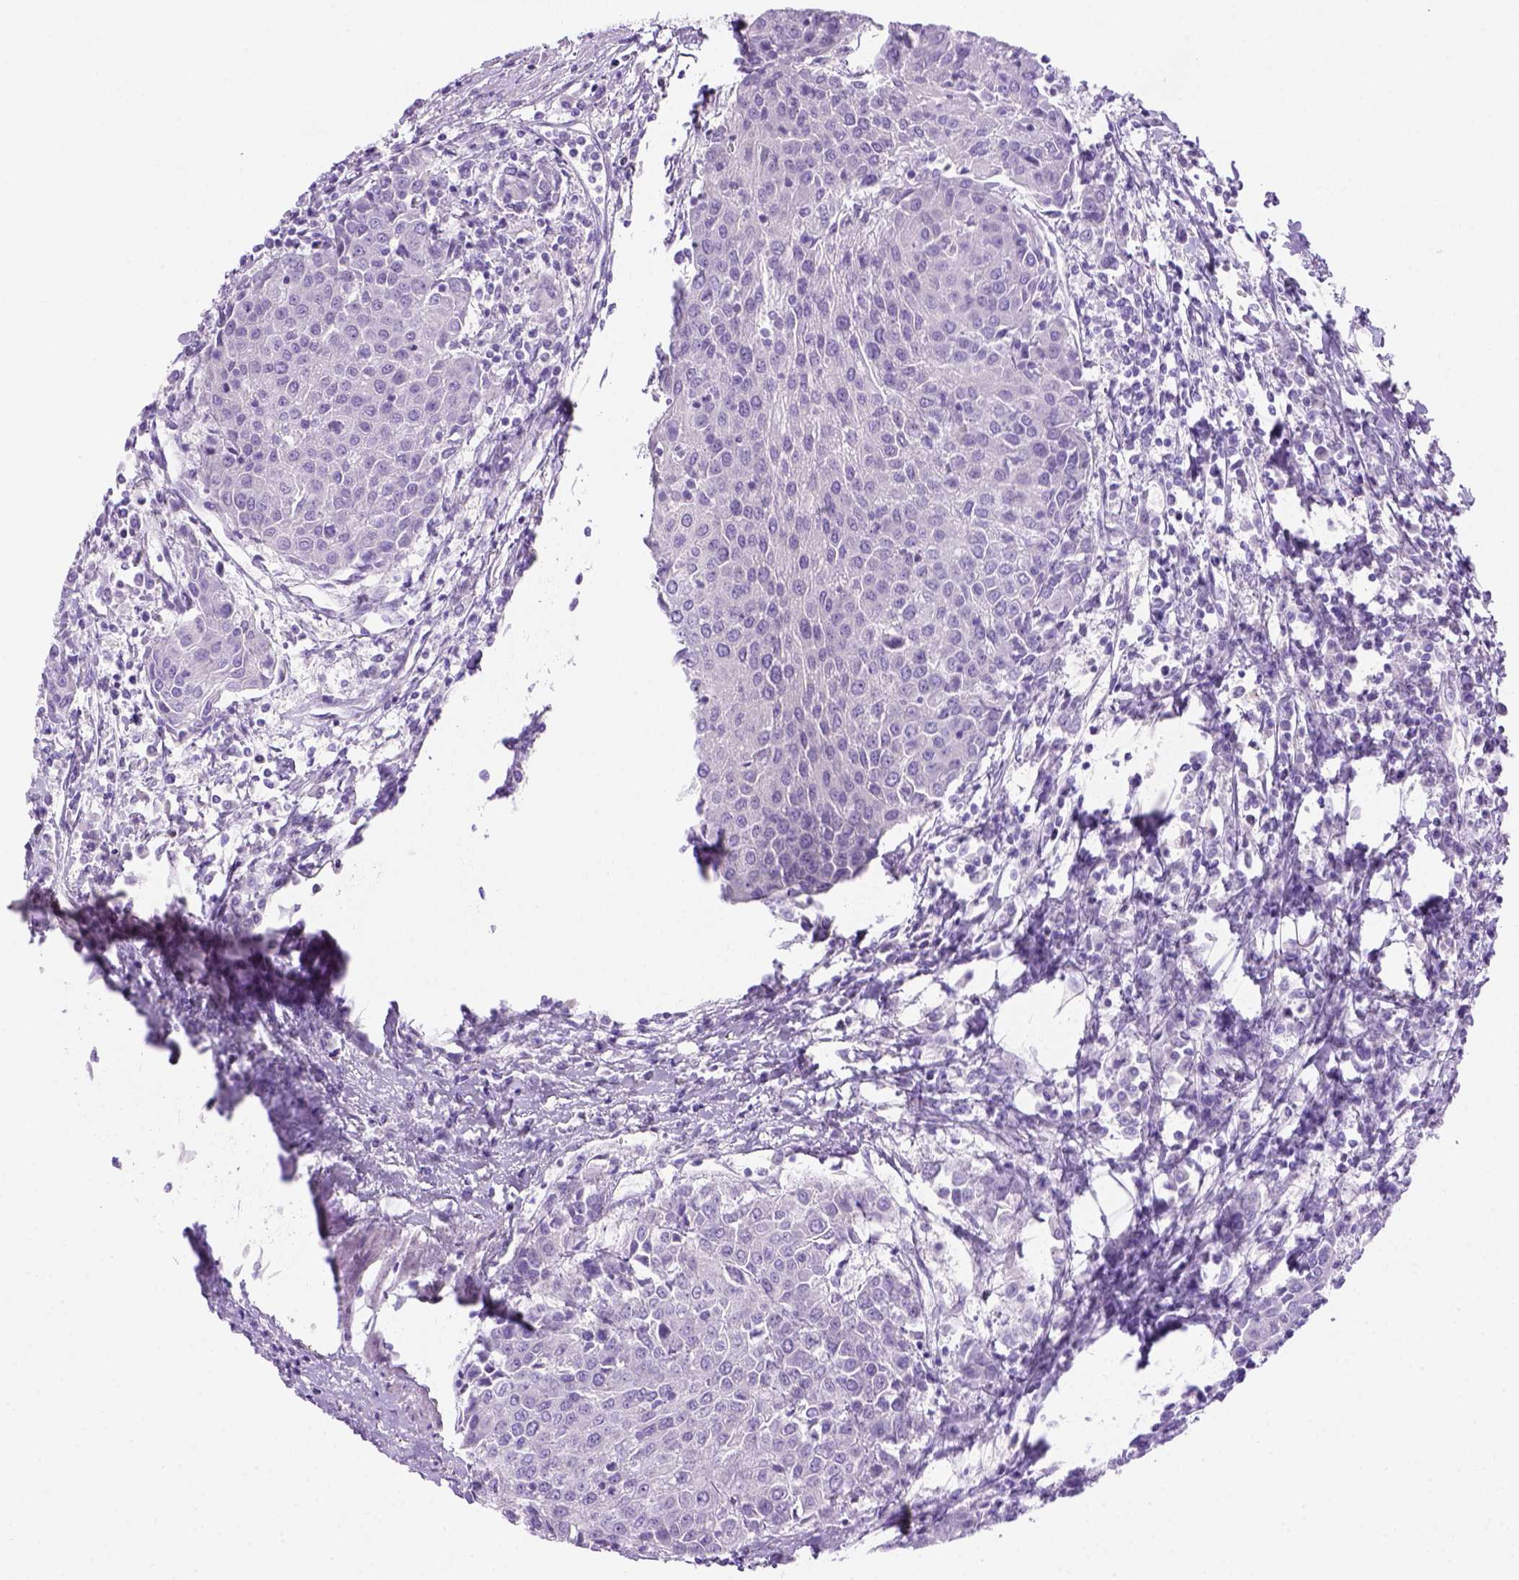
{"staining": {"intensity": "negative", "quantity": "none", "location": "none"}, "tissue": "urothelial cancer", "cell_type": "Tumor cells", "image_type": "cancer", "snomed": [{"axis": "morphology", "description": "Urothelial carcinoma, High grade"}, {"axis": "topography", "description": "Urinary bladder"}], "caption": "The IHC image has no significant staining in tumor cells of high-grade urothelial carcinoma tissue.", "gene": "DNAH11", "patient": {"sex": "female", "age": 85}}